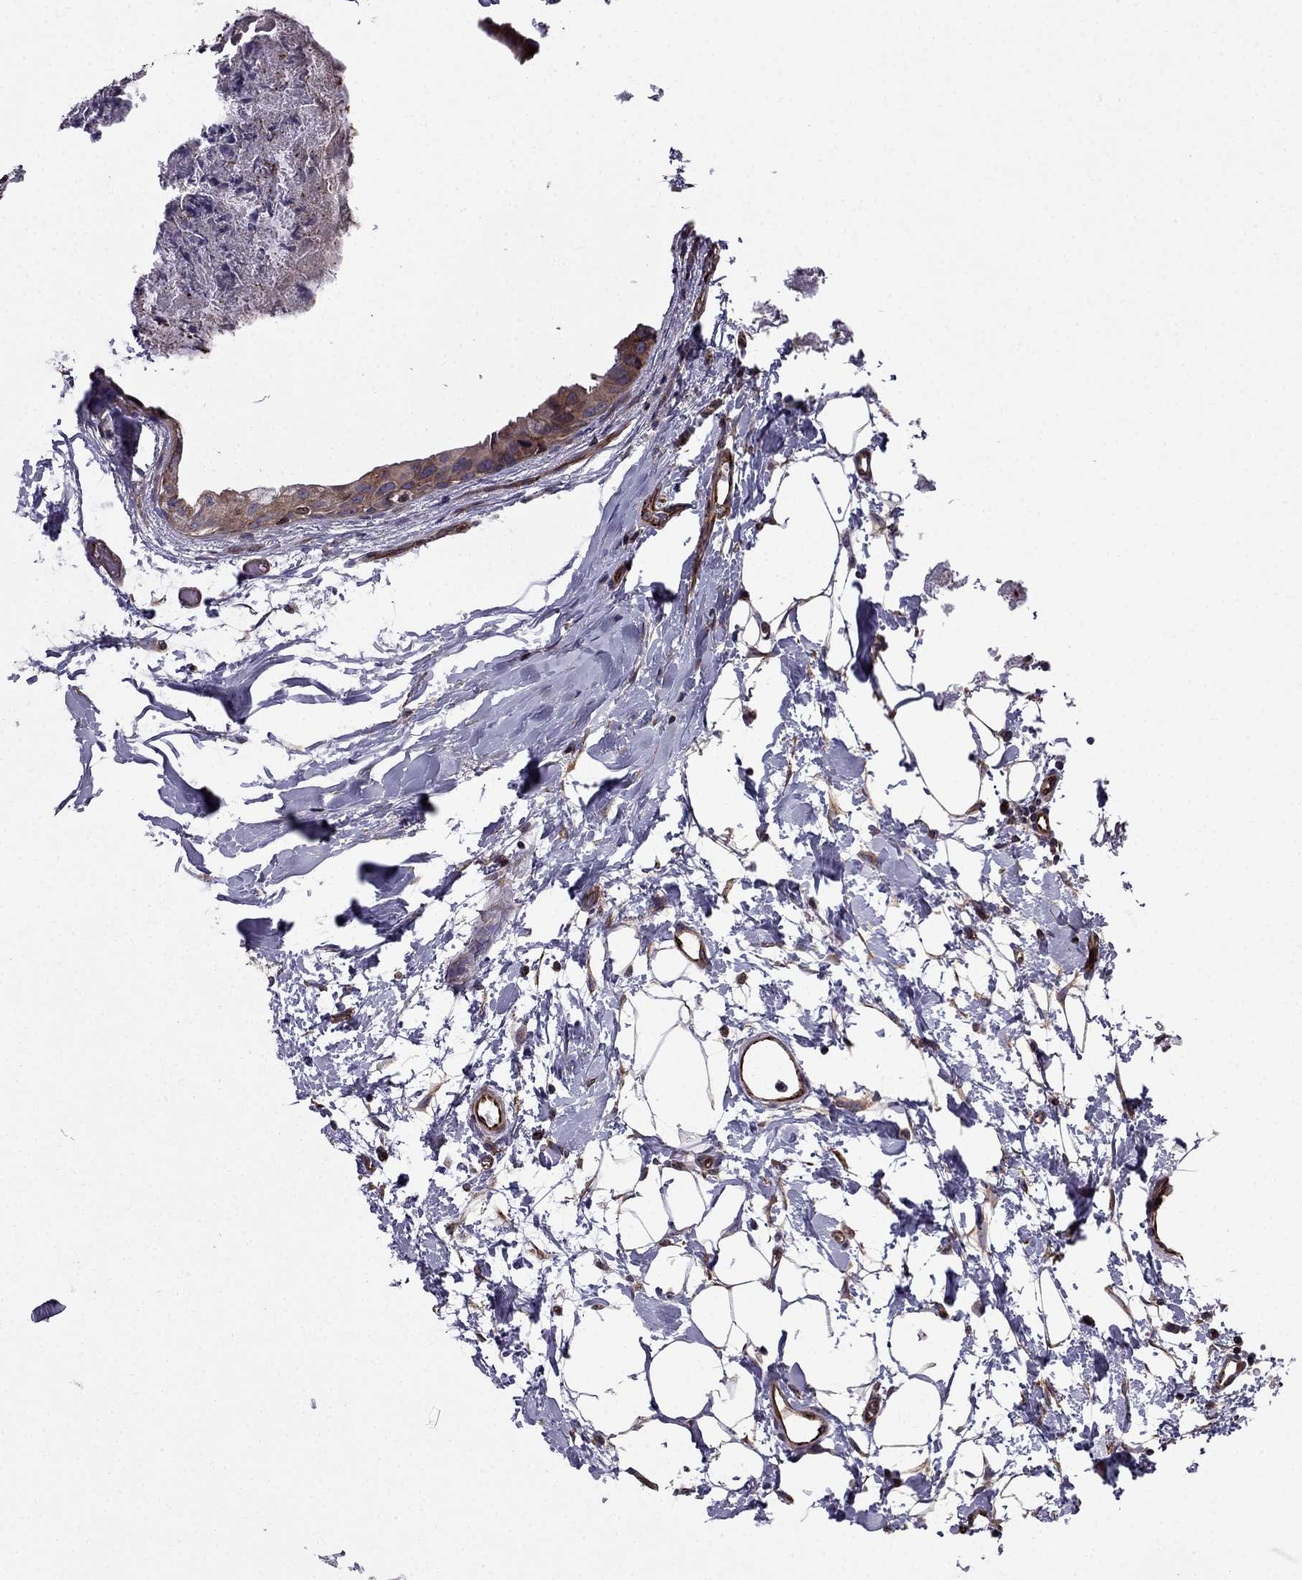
{"staining": {"intensity": "moderate", "quantity": ">75%", "location": "cytoplasmic/membranous"}, "tissue": "breast cancer", "cell_type": "Tumor cells", "image_type": "cancer", "snomed": [{"axis": "morphology", "description": "Normal tissue, NOS"}, {"axis": "morphology", "description": "Duct carcinoma"}, {"axis": "topography", "description": "Breast"}], "caption": "Tumor cells reveal medium levels of moderate cytoplasmic/membranous expression in approximately >75% of cells in human breast invasive ductal carcinoma.", "gene": "CDC42BPA", "patient": {"sex": "female", "age": 40}}